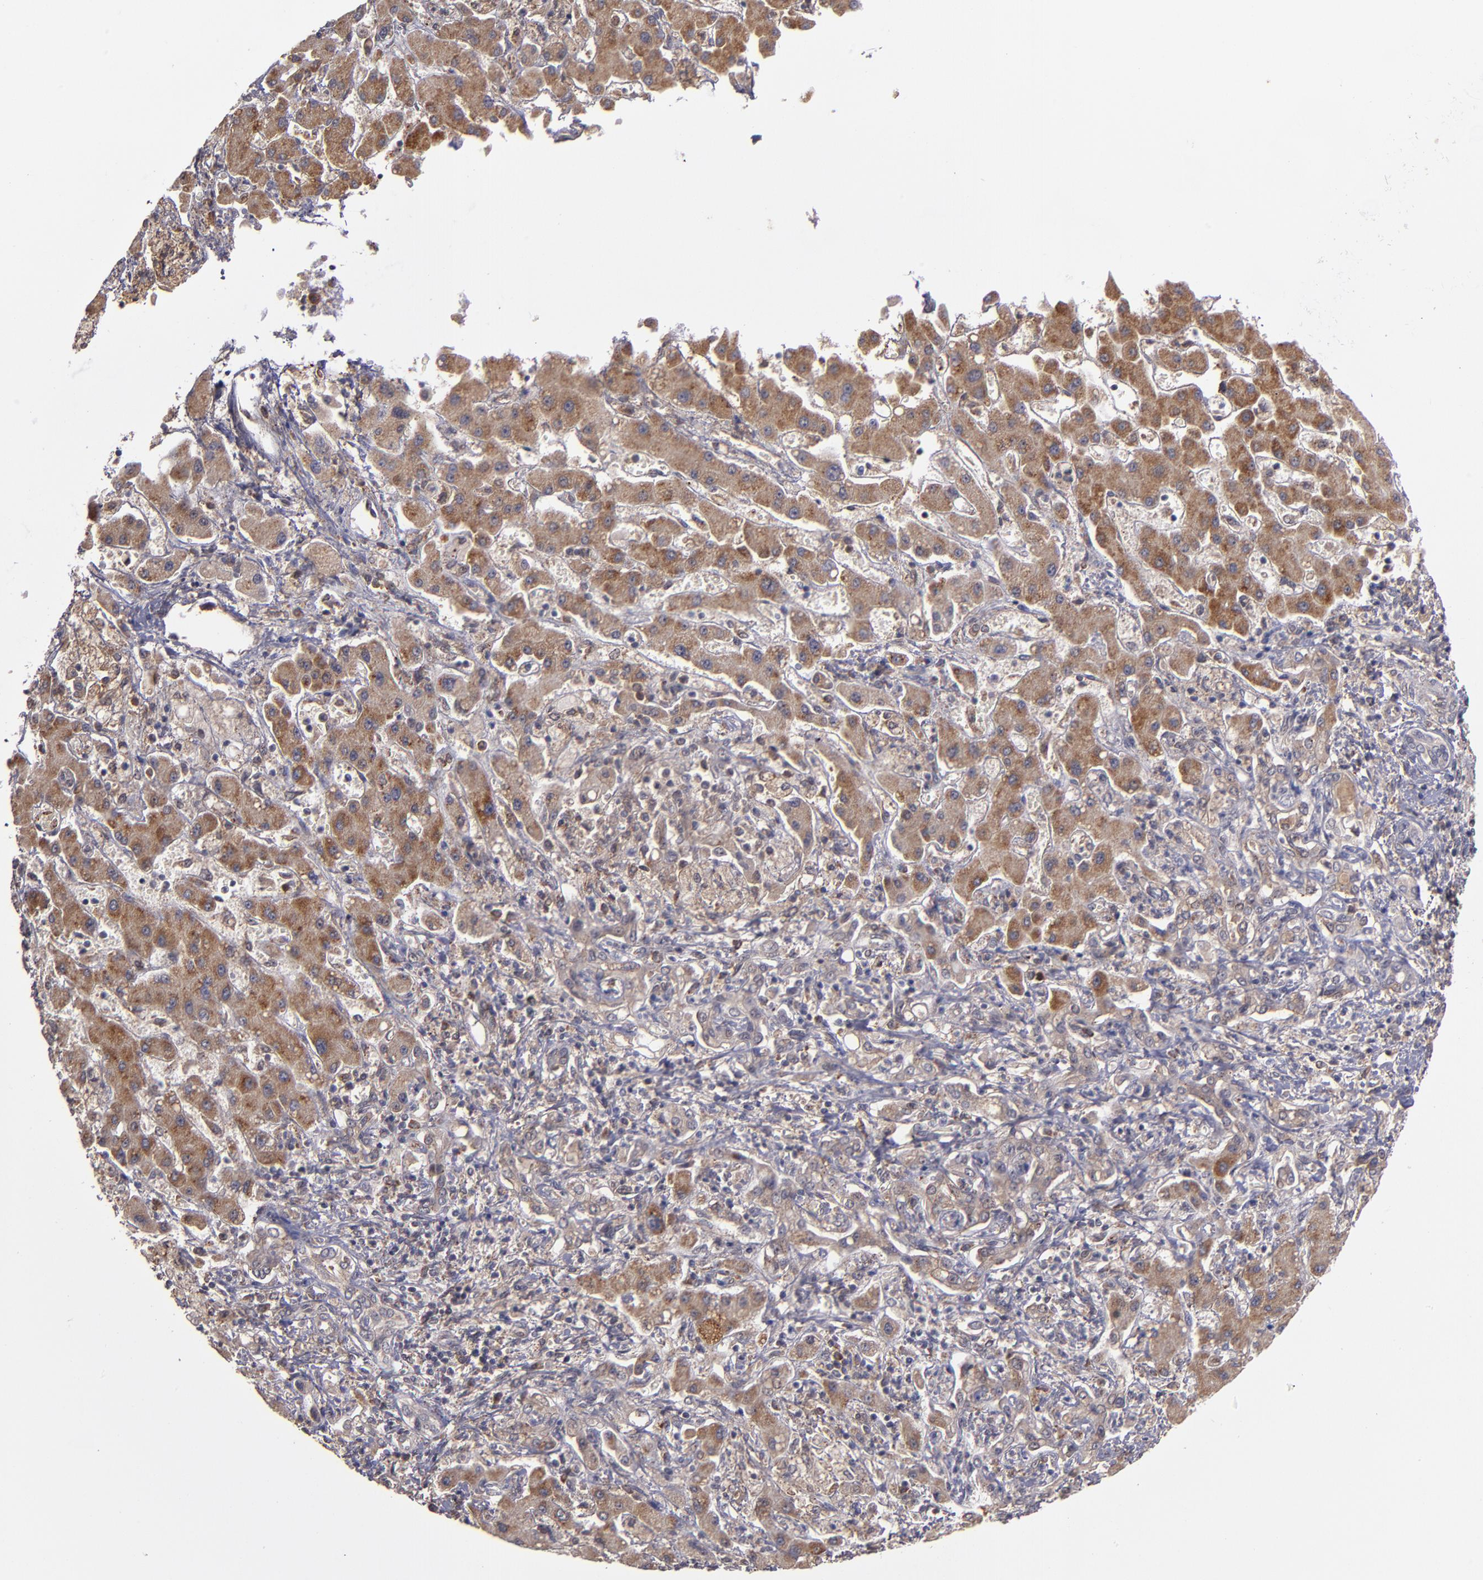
{"staining": {"intensity": "moderate", "quantity": ">75%", "location": "cytoplasmic/membranous"}, "tissue": "liver cancer", "cell_type": "Tumor cells", "image_type": "cancer", "snomed": [{"axis": "morphology", "description": "Cholangiocarcinoma"}, {"axis": "topography", "description": "Liver"}], "caption": "A high-resolution photomicrograph shows IHC staining of liver cholangiocarcinoma, which exhibits moderate cytoplasmic/membranous positivity in approximately >75% of tumor cells. (Brightfield microscopy of DAB IHC at high magnification).", "gene": "ZFYVE1", "patient": {"sex": "male", "age": 50}}